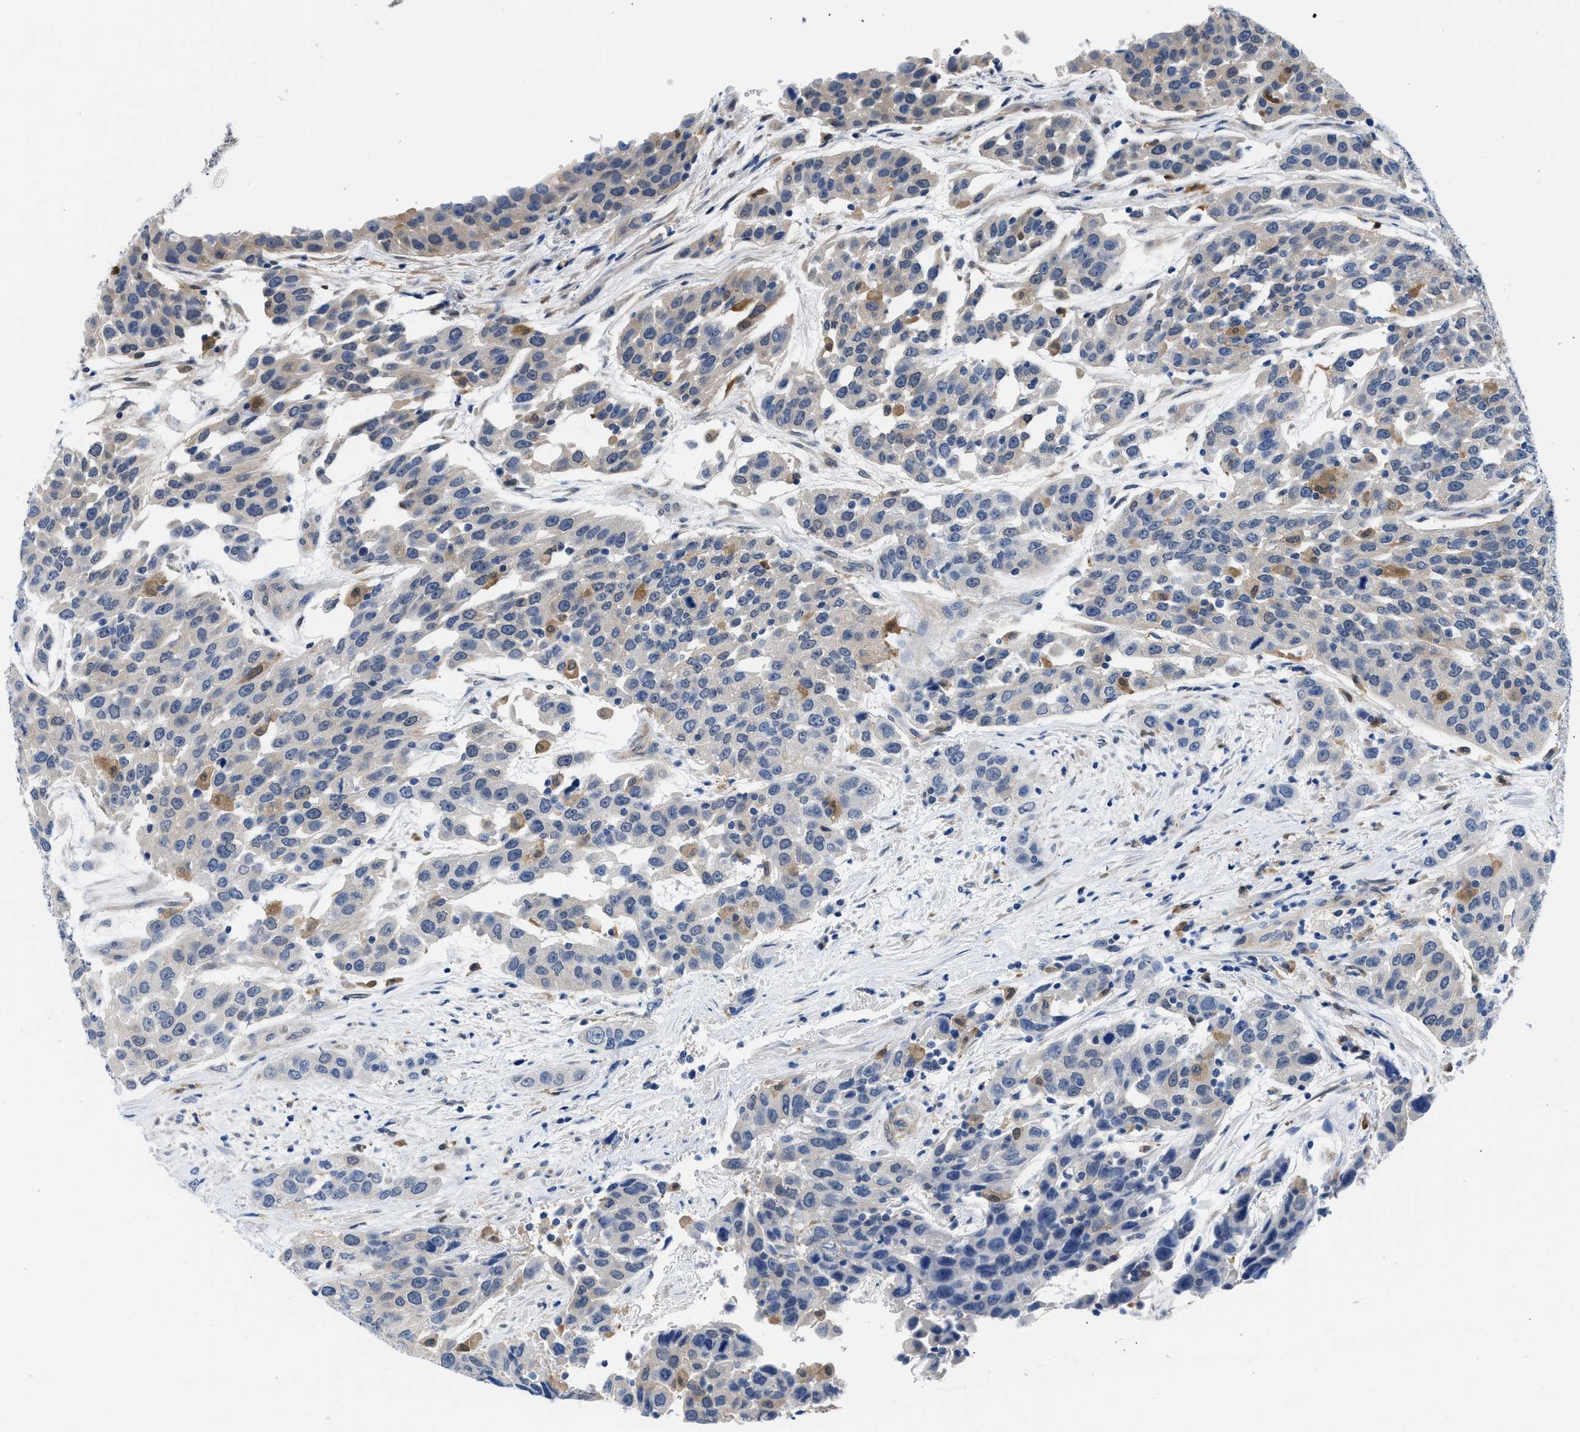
{"staining": {"intensity": "negative", "quantity": "none", "location": "none"}, "tissue": "urothelial cancer", "cell_type": "Tumor cells", "image_type": "cancer", "snomed": [{"axis": "morphology", "description": "Urothelial carcinoma, High grade"}, {"axis": "topography", "description": "Urinary bladder"}], "caption": "This is an immunohistochemistry (IHC) micrograph of high-grade urothelial carcinoma. There is no positivity in tumor cells.", "gene": "CBR1", "patient": {"sex": "female", "age": 80}}